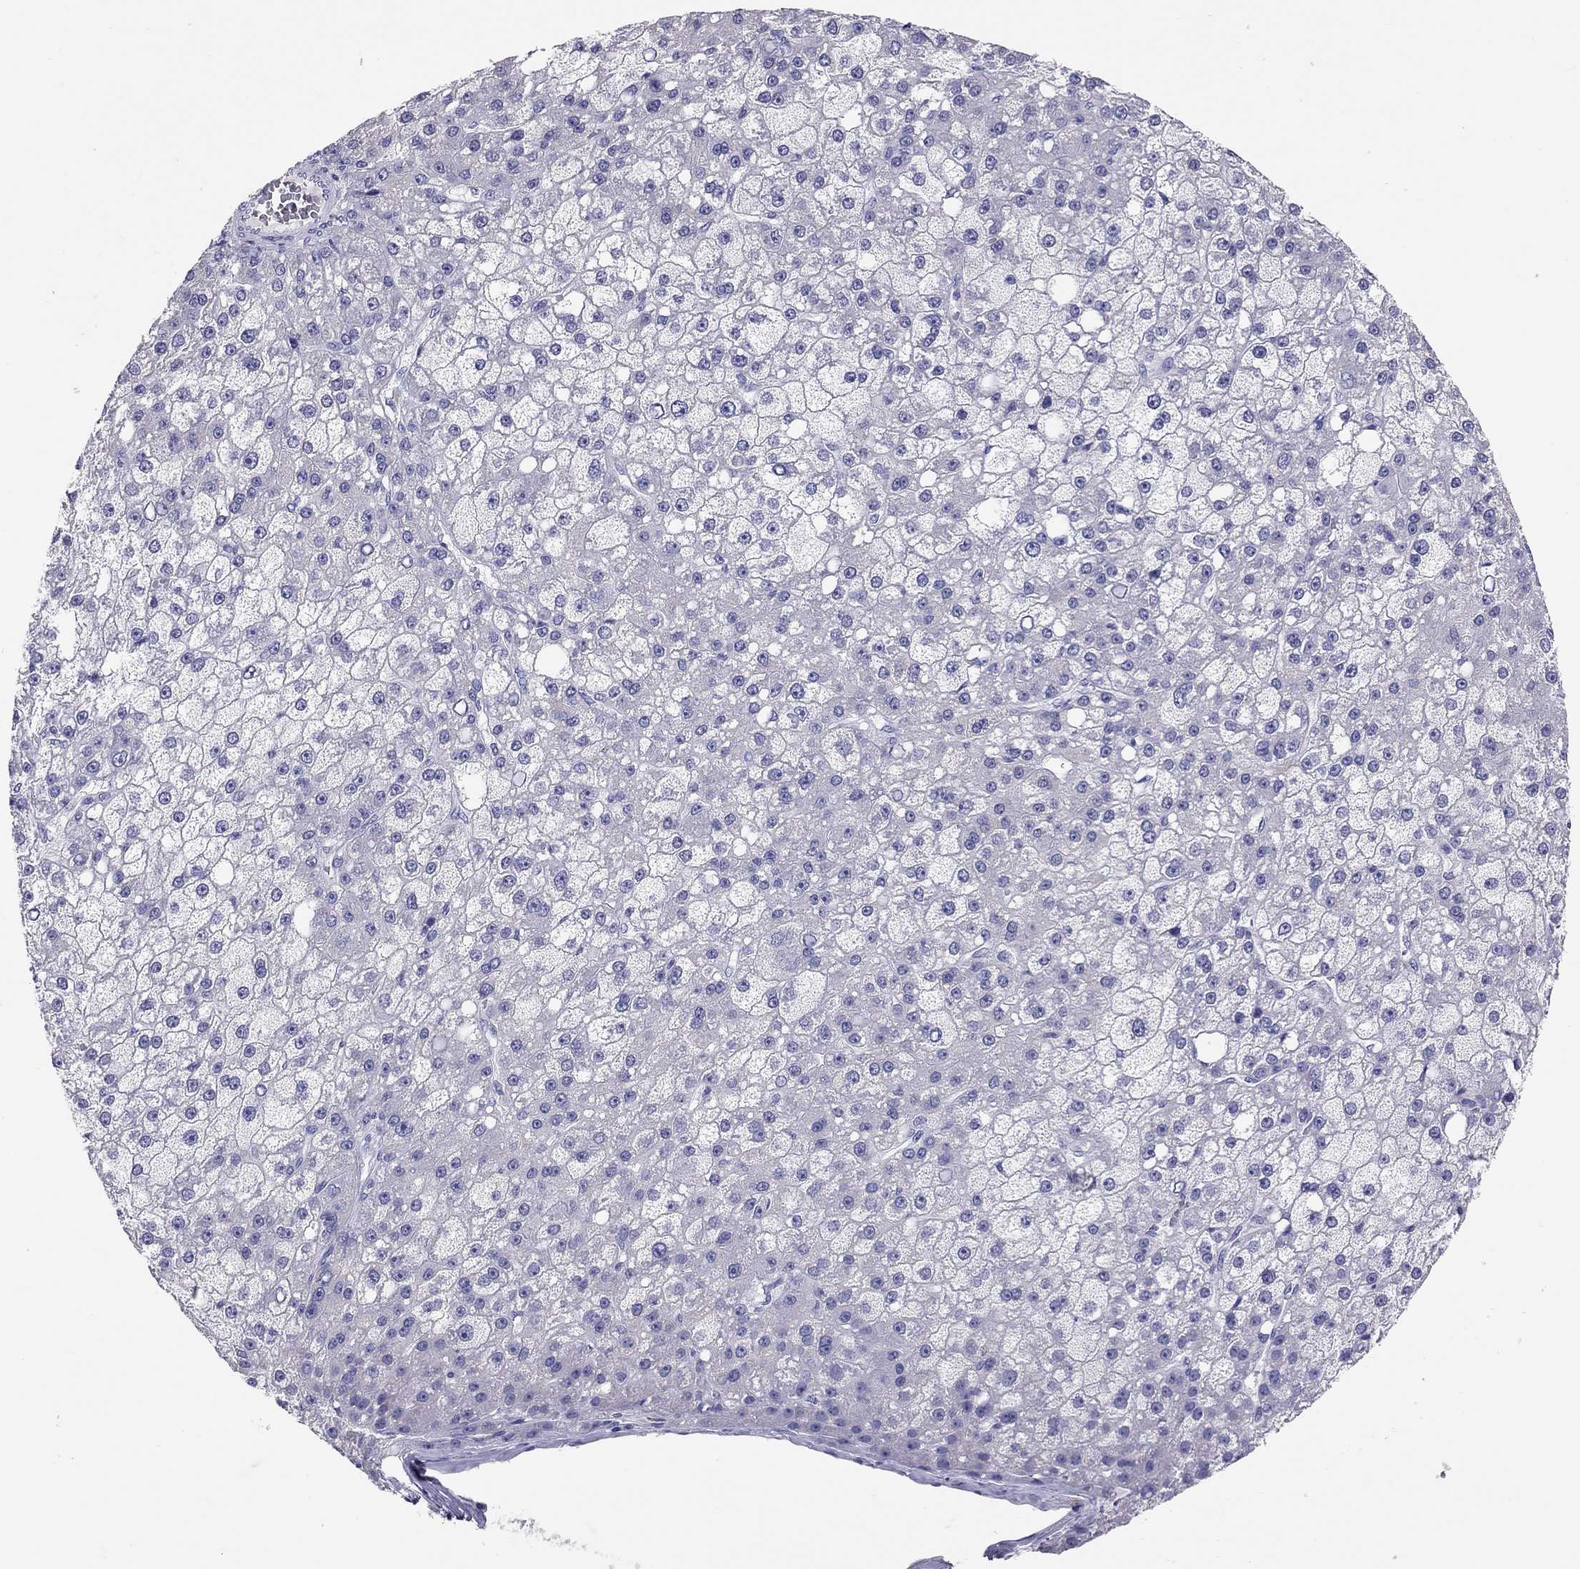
{"staining": {"intensity": "negative", "quantity": "none", "location": "none"}, "tissue": "liver cancer", "cell_type": "Tumor cells", "image_type": "cancer", "snomed": [{"axis": "morphology", "description": "Carcinoma, Hepatocellular, NOS"}, {"axis": "topography", "description": "Liver"}], "caption": "The histopathology image reveals no staining of tumor cells in liver cancer.", "gene": "CALHM1", "patient": {"sex": "male", "age": 67}}